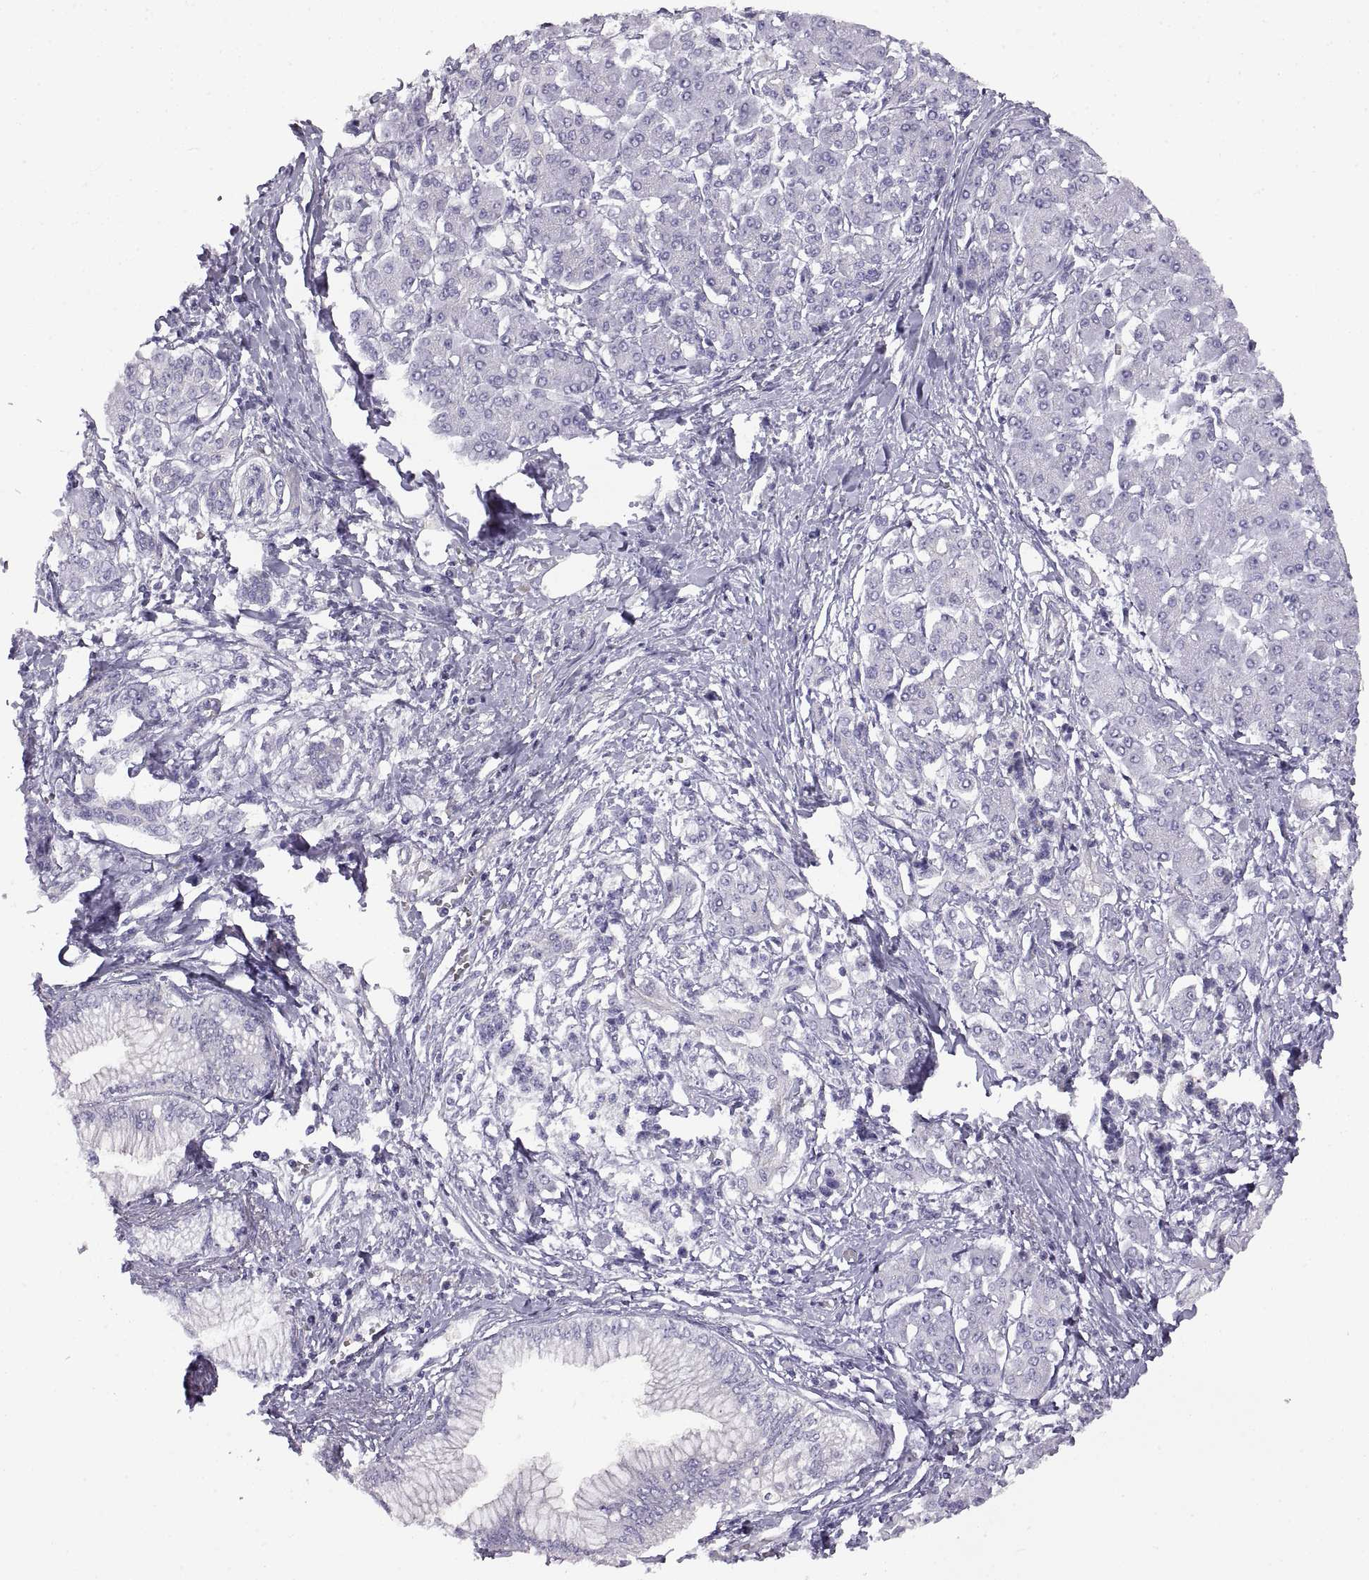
{"staining": {"intensity": "negative", "quantity": "none", "location": "none"}, "tissue": "pancreatic cancer", "cell_type": "Tumor cells", "image_type": "cancer", "snomed": [{"axis": "morphology", "description": "Adenocarcinoma, NOS"}, {"axis": "topography", "description": "Pancreas"}], "caption": "High magnification brightfield microscopy of pancreatic adenocarcinoma stained with DAB (brown) and counterstained with hematoxylin (blue): tumor cells show no significant positivity. (DAB immunohistochemistry (IHC) visualized using brightfield microscopy, high magnification).", "gene": "CRYBB3", "patient": {"sex": "female", "age": 68}}